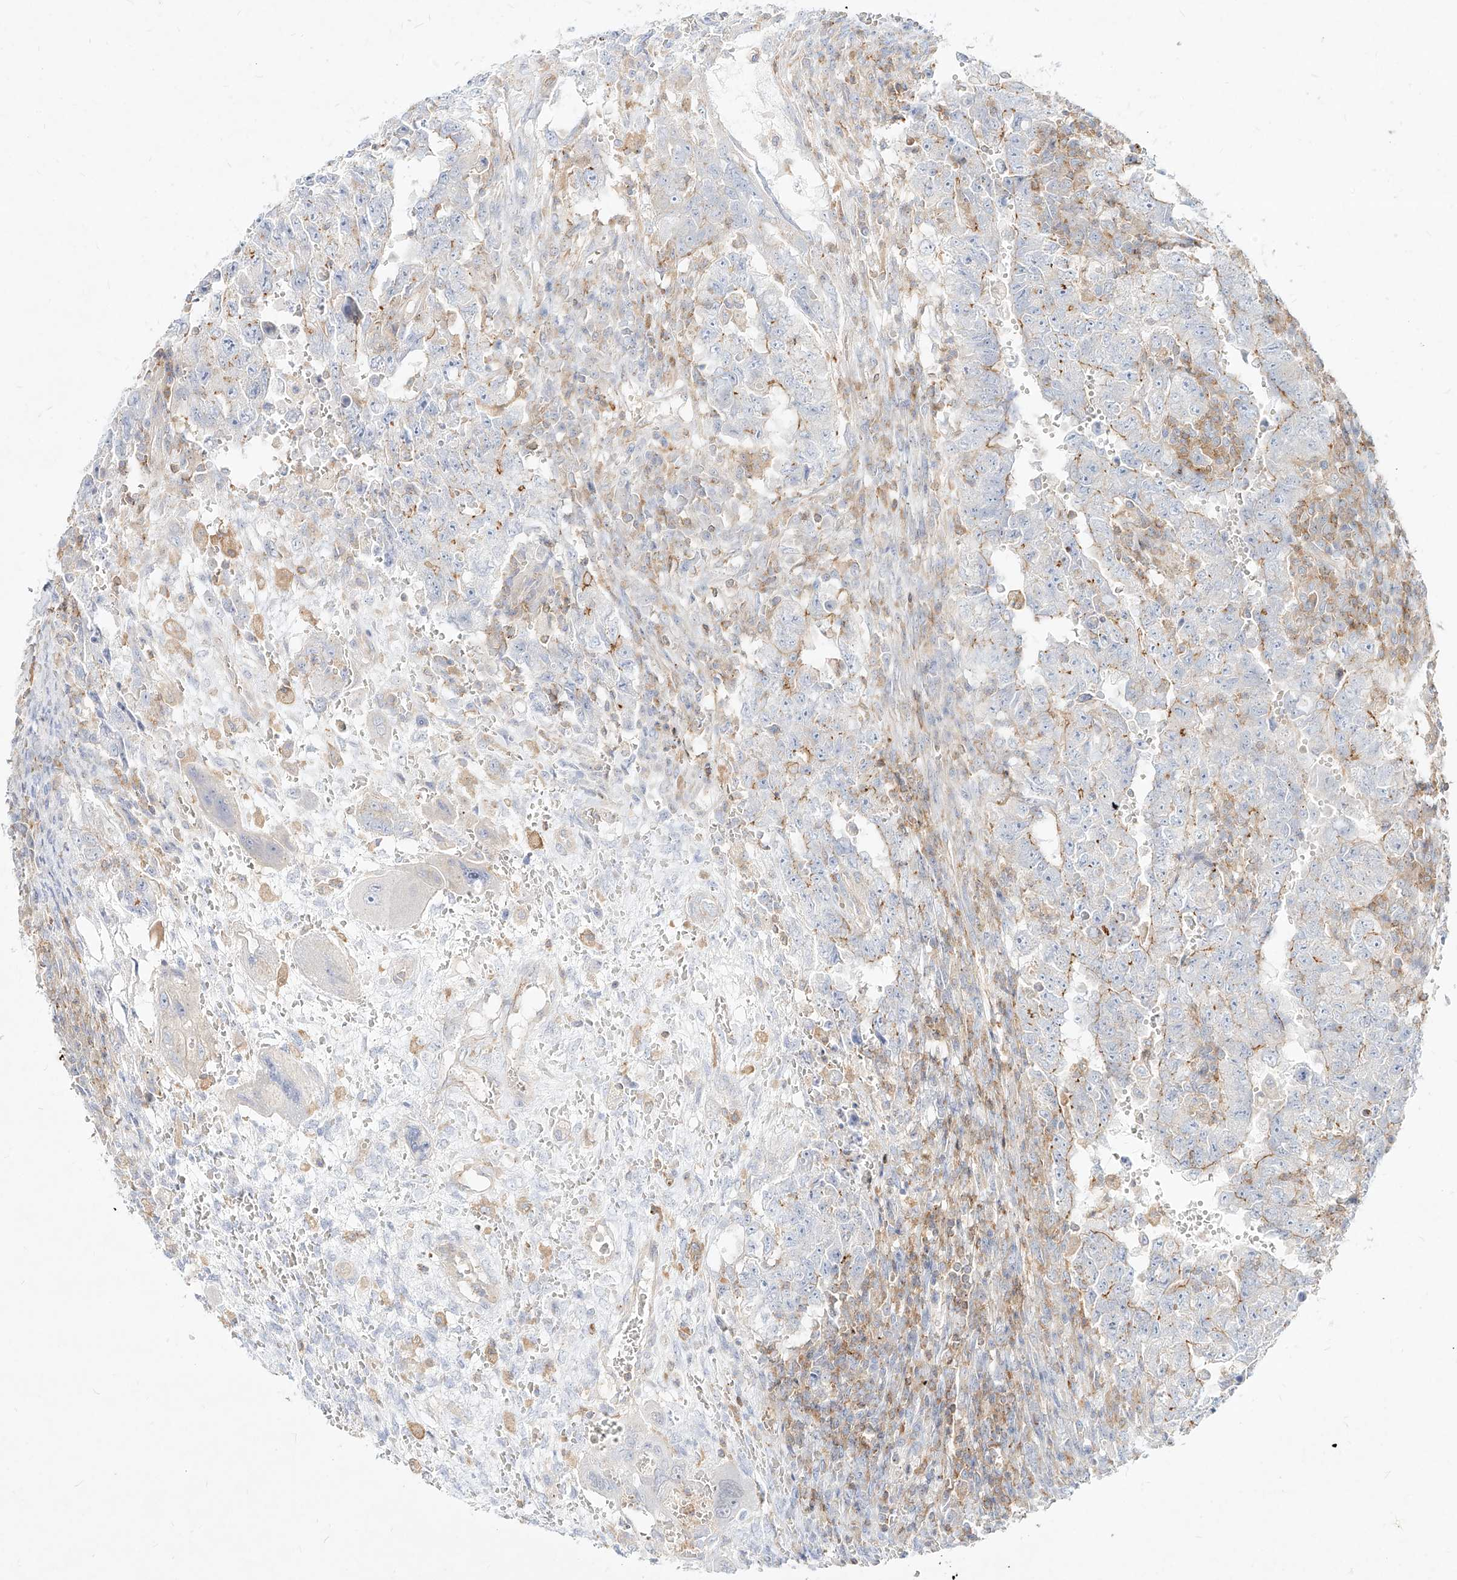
{"staining": {"intensity": "weak", "quantity": "<25%", "location": "cytoplasmic/membranous"}, "tissue": "testis cancer", "cell_type": "Tumor cells", "image_type": "cancer", "snomed": [{"axis": "morphology", "description": "Carcinoma, Embryonal, NOS"}, {"axis": "topography", "description": "Testis"}], "caption": "Image shows no significant protein positivity in tumor cells of testis cancer (embryonal carcinoma). (IHC, brightfield microscopy, high magnification).", "gene": "SLC2A12", "patient": {"sex": "male", "age": 26}}